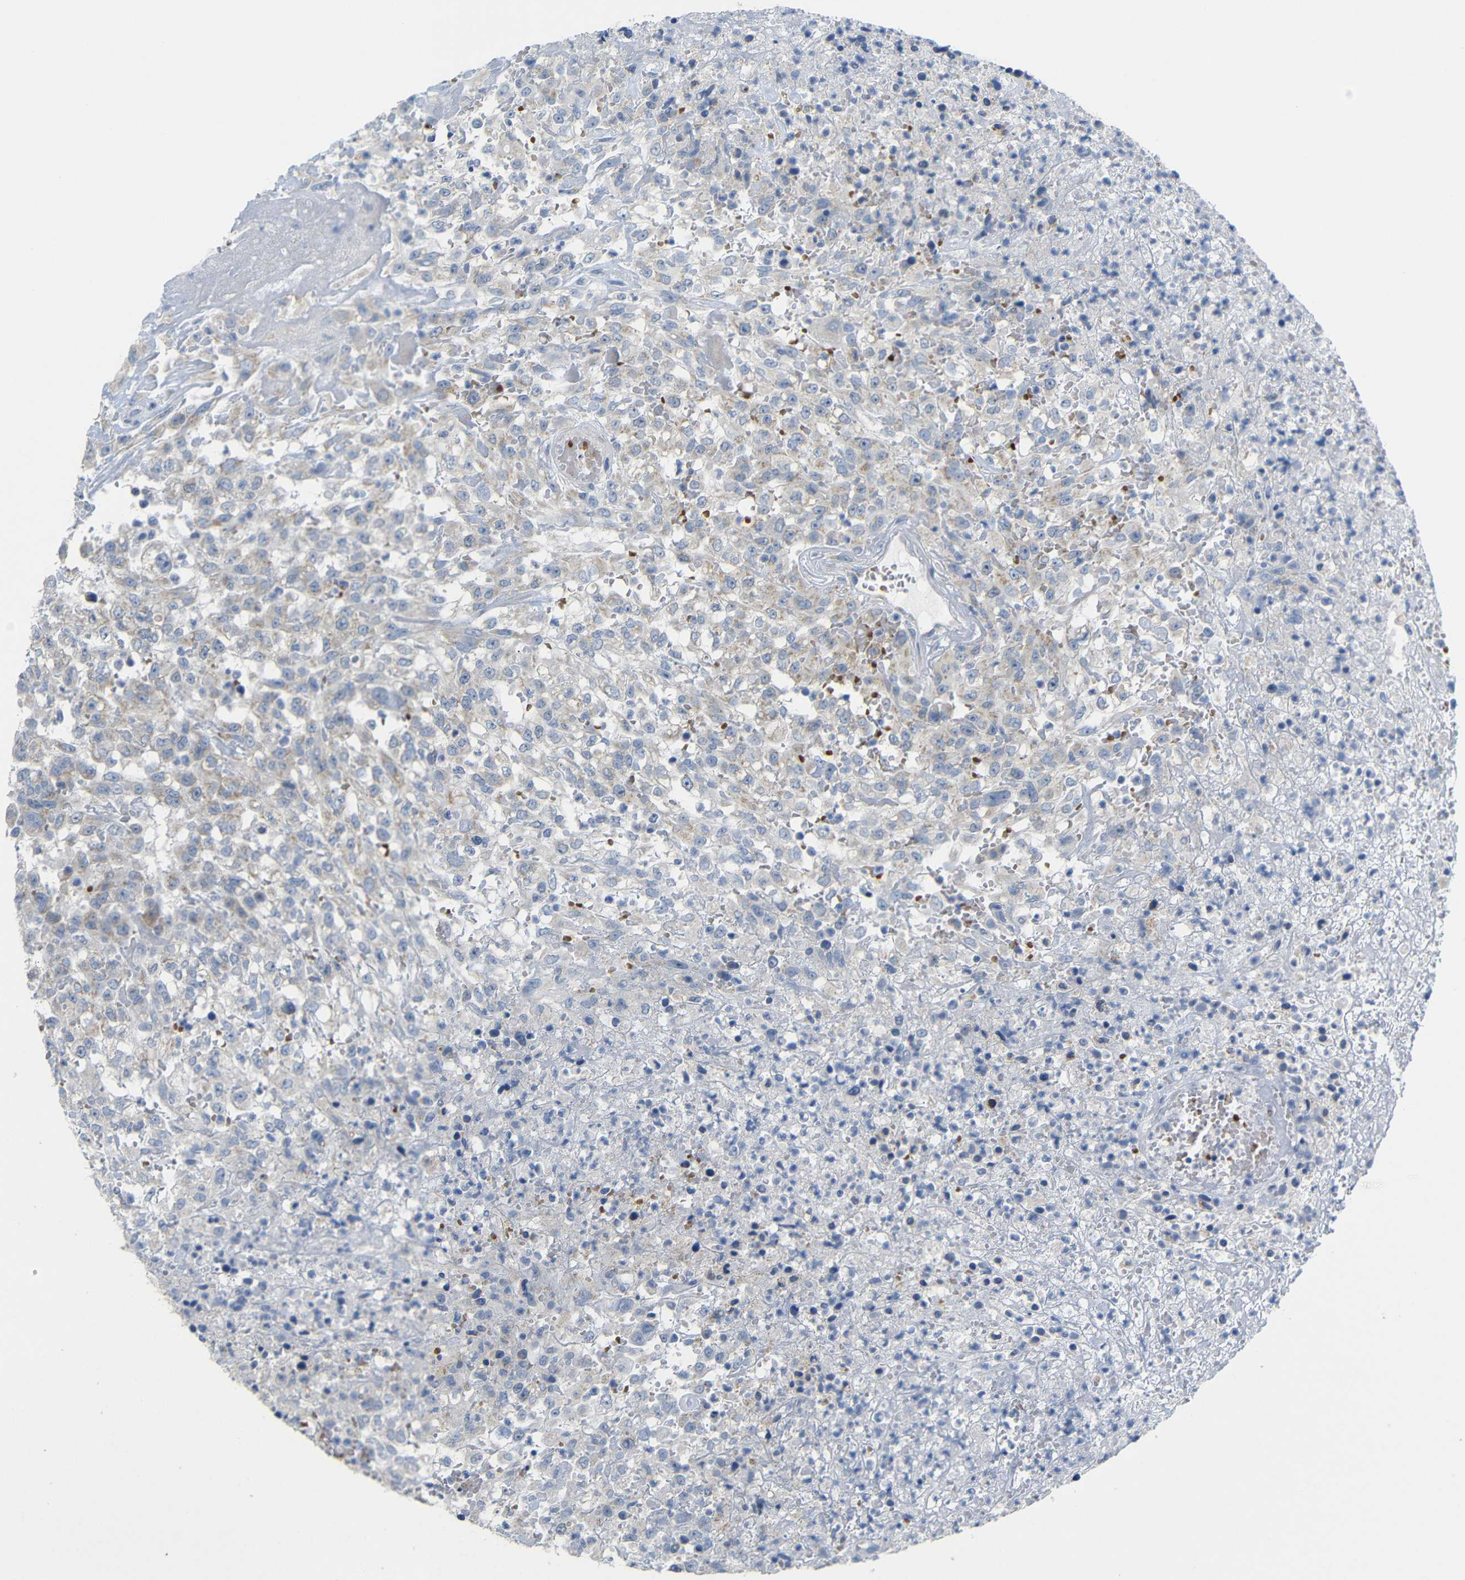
{"staining": {"intensity": "weak", "quantity": "25%-75%", "location": "cytoplasmic/membranous"}, "tissue": "urothelial cancer", "cell_type": "Tumor cells", "image_type": "cancer", "snomed": [{"axis": "morphology", "description": "Urothelial carcinoma, High grade"}, {"axis": "topography", "description": "Urinary bladder"}], "caption": "Weak cytoplasmic/membranous expression for a protein is present in approximately 25%-75% of tumor cells of urothelial cancer using immunohistochemistry.", "gene": "TBC1D32", "patient": {"sex": "male", "age": 46}}